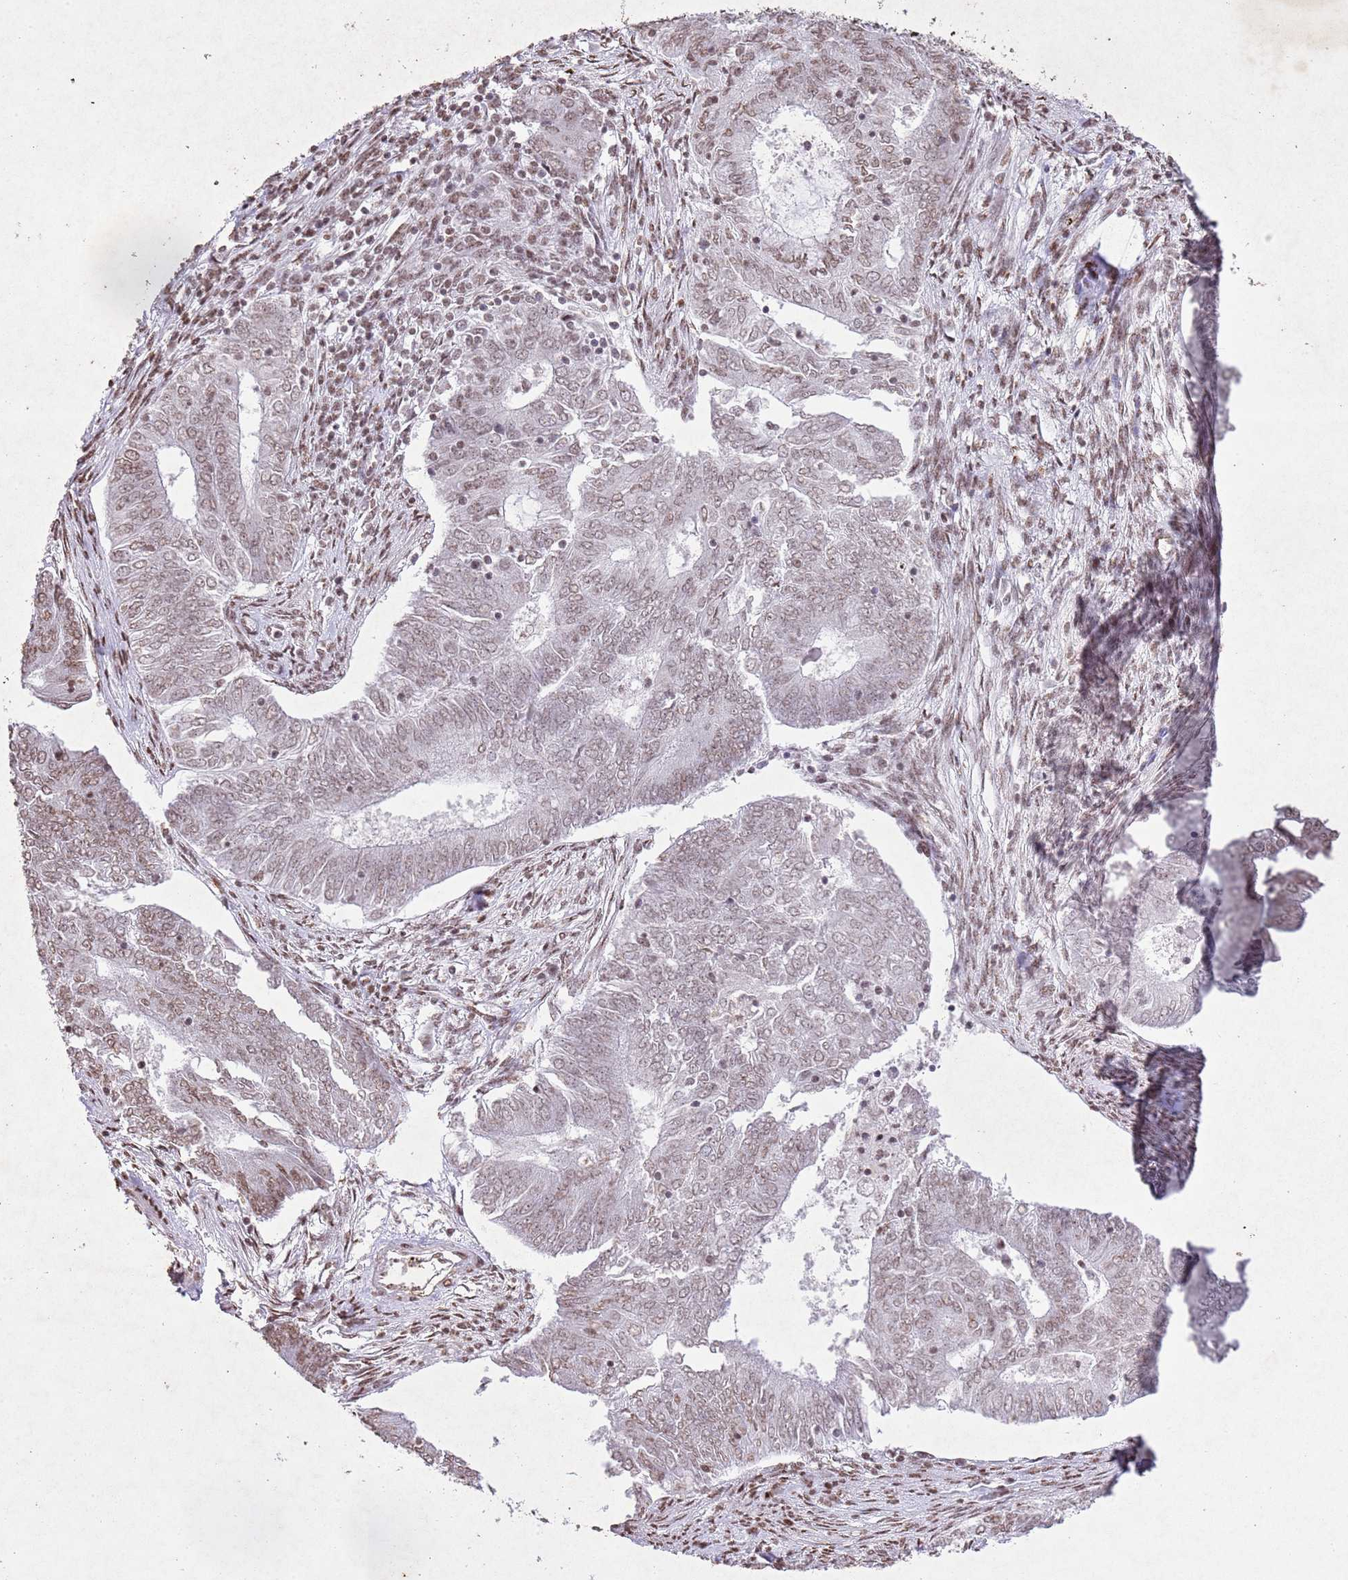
{"staining": {"intensity": "weak", "quantity": ">75%", "location": "nuclear"}, "tissue": "endometrial cancer", "cell_type": "Tumor cells", "image_type": "cancer", "snomed": [{"axis": "morphology", "description": "Adenocarcinoma, NOS"}, {"axis": "topography", "description": "Endometrium"}], "caption": "Protein staining of endometrial cancer tissue demonstrates weak nuclear staining in approximately >75% of tumor cells.", "gene": "BMAL1", "patient": {"sex": "female", "age": 62}}